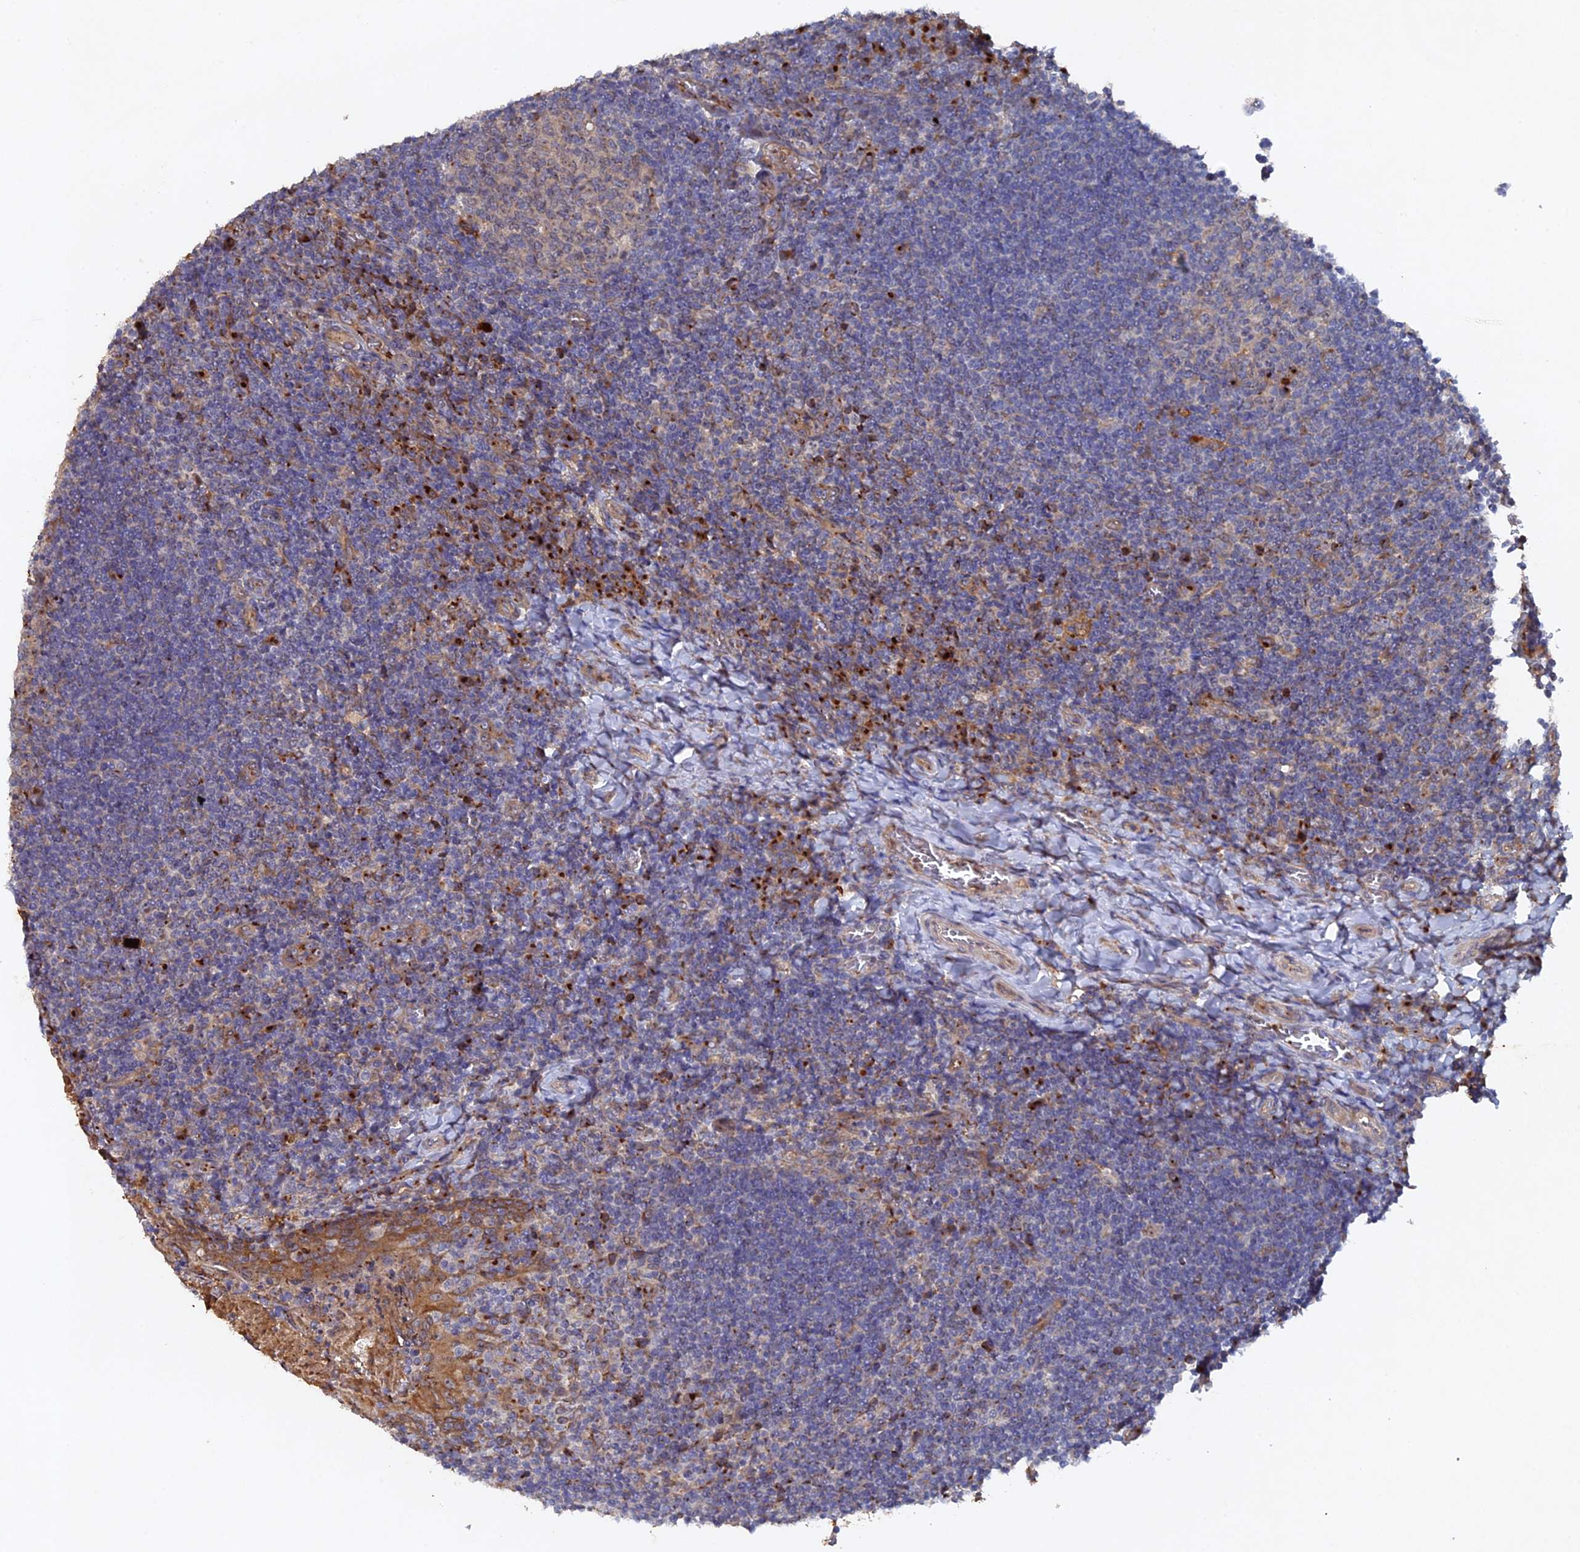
{"staining": {"intensity": "weak", "quantity": "25%-75%", "location": "cytoplasmic/membranous"}, "tissue": "tonsil", "cell_type": "Germinal center cells", "image_type": "normal", "snomed": [{"axis": "morphology", "description": "Normal tissue, NOS"}, {"axis": "topography", "description": "Tonsil"}], "caption": "The image displays immunohistochemical staining of normal tonsil. There is weak cytoplasmic/membranous expression is appreciated in approximately 25%-75% of germinal center cells.", "gene": "VPS37C", "patient": {"sex": "female", "age": 10}}